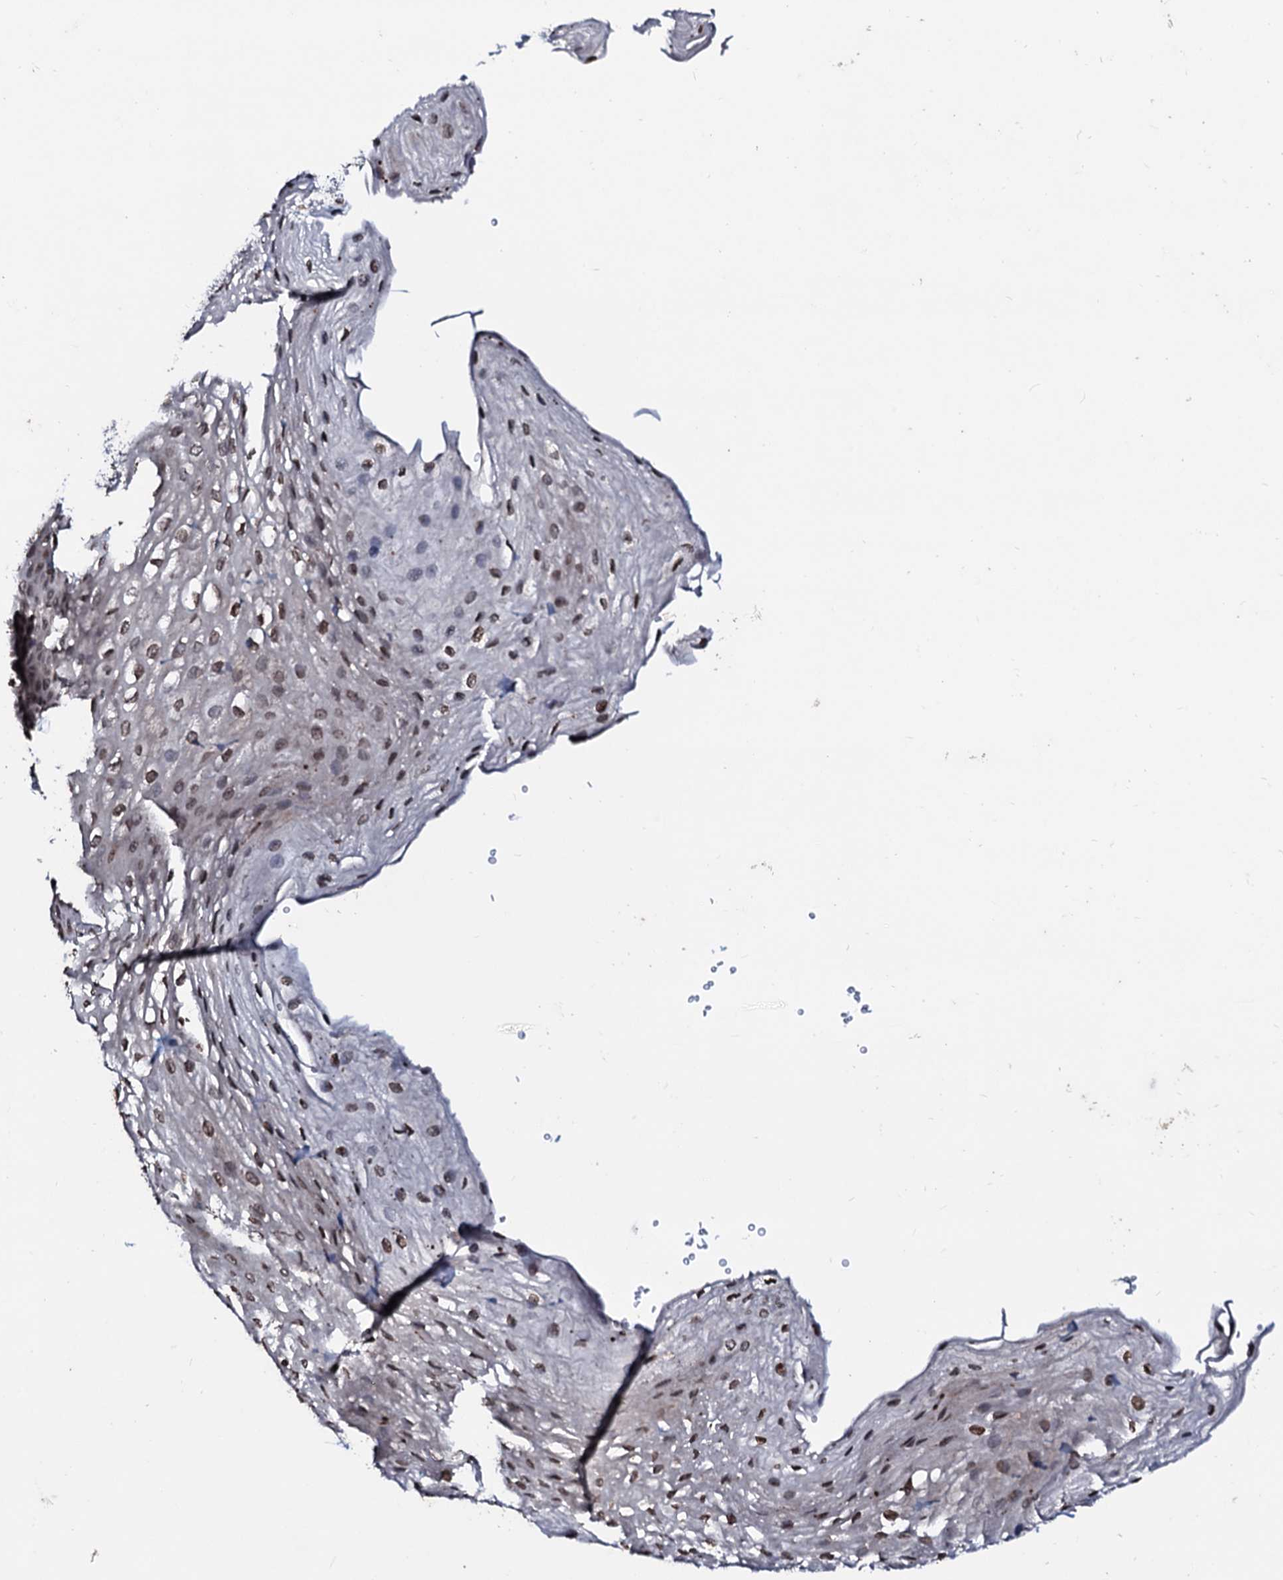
{"staining": {"intensity": "moderate", "quantity": ">75%", "location": "nuclear"}, "tissue": "esophagus", "cell_type": "Squamous epithelial cells", "image_type": "normal", "snomed": [{"axis": "morphology", "description": "Normal tissue, NOS"}, {"axis": "topography", "description": "Esophagus"}], "caption": "Brown immunohistochemical staining in unremarkable human esophagus reveals moderate nuclear positivity in about >75% of squamous epithelial cells. (IHC, brightfield microscopy, high magnification).", "gene": "LSM11", "patient": {"sex": "female", "age": 66}}